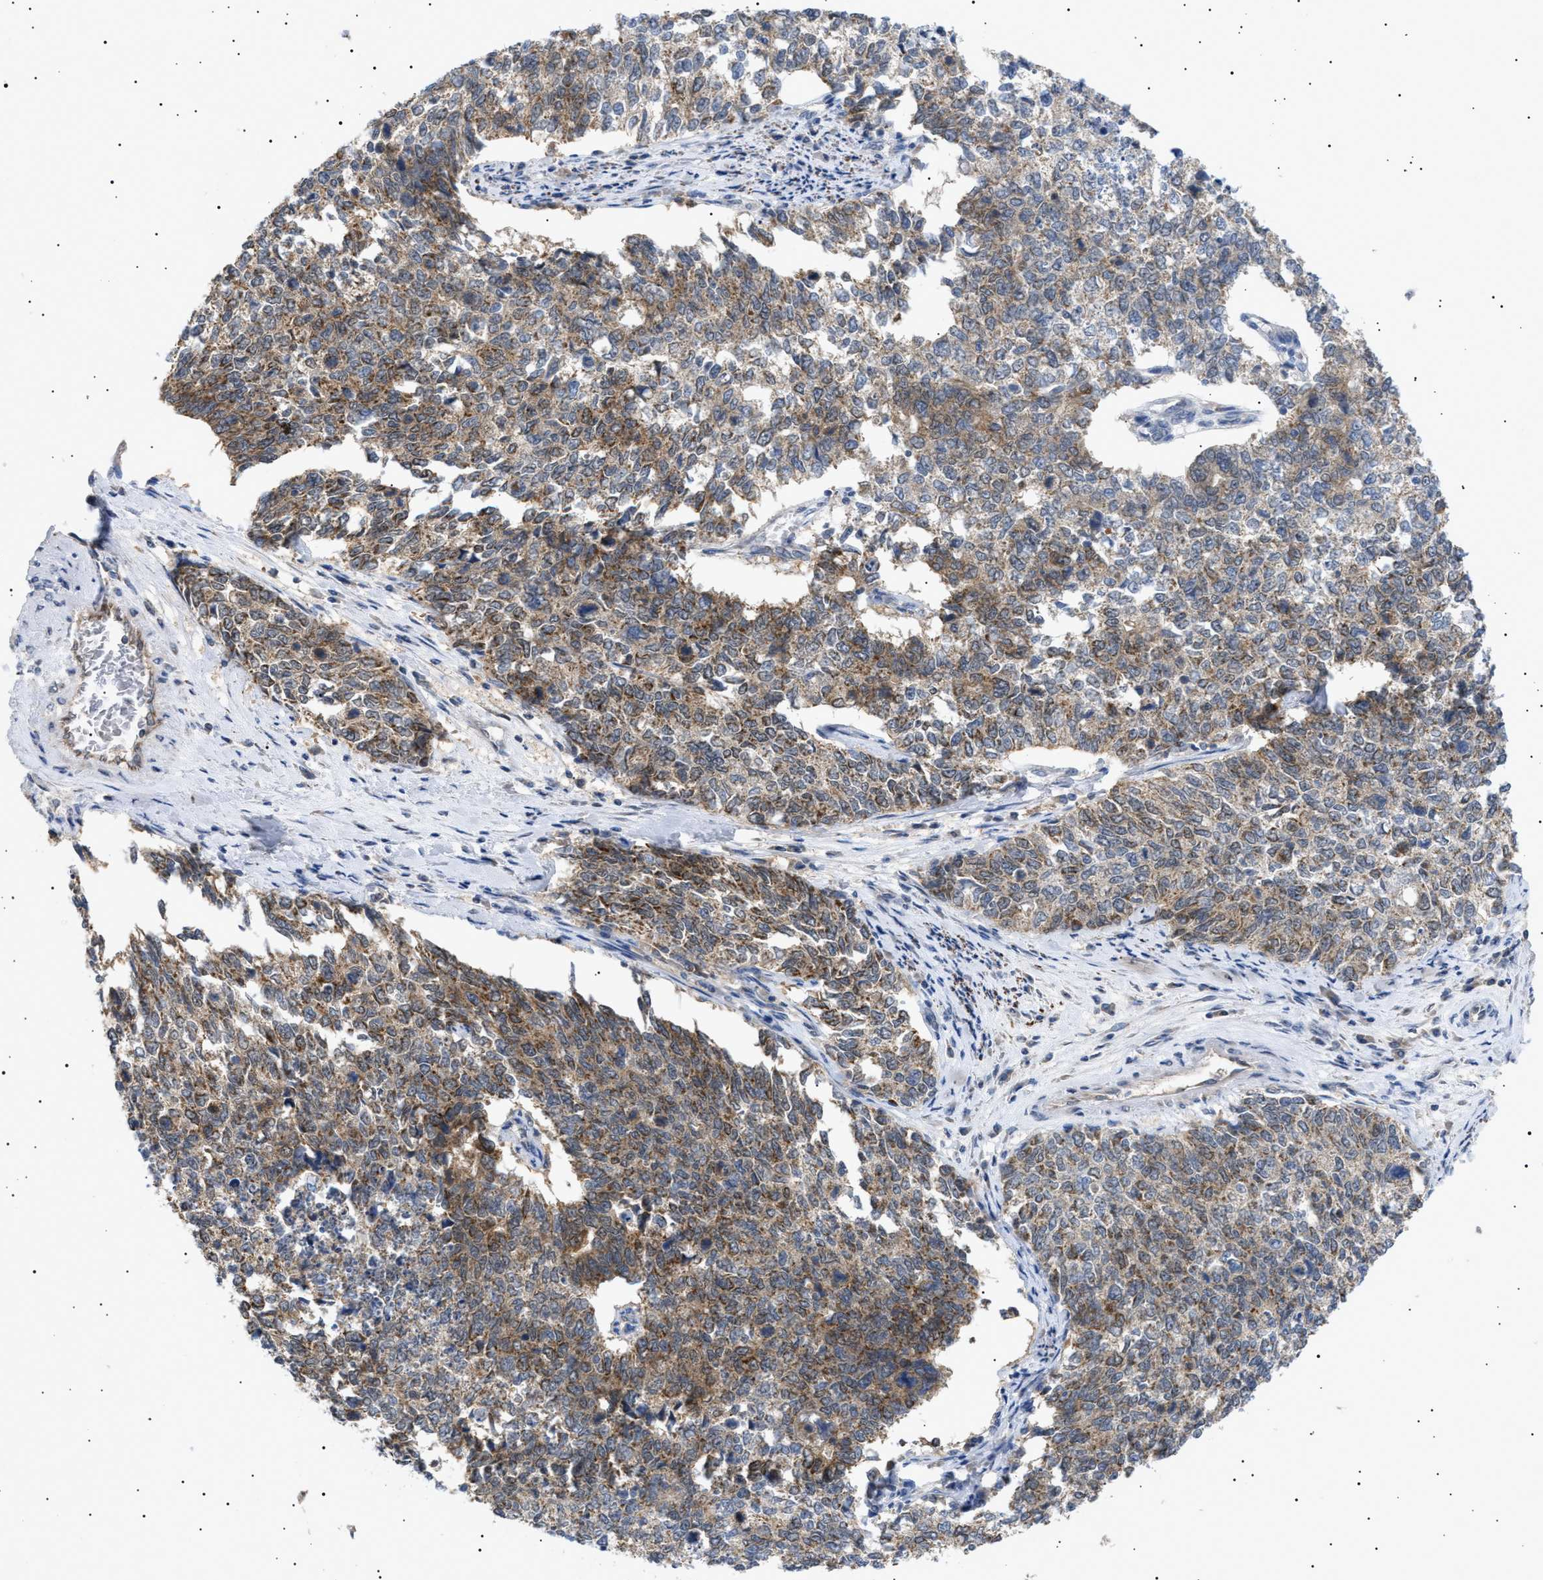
{"staining": {"intensity": "moderate", "quantity": ">75%", "location": "cytoplasmic/membranous"}, "tissue": "cervical cancer", "cell_type": "Tumor cells", "image_type": "cancer", "snomed": [{"axis": "morphology", "description": "Squamous cell carcinoma, NOS"}, {"axis": "topography", "description": "Cervix"}], "caption": "High-power microscopy captured an IHC histopathology image of cervical squamous cell carcinoma, revealing moderate cytoplasmic/membranous positivity in approximately >75% of tumor cells. (DAB (3,3'-diaminobenzidine) IHC with brightfield microscopy, high magnification).", "gene": "SIRT5", "patient": {"sex": "female", "age": 63}}